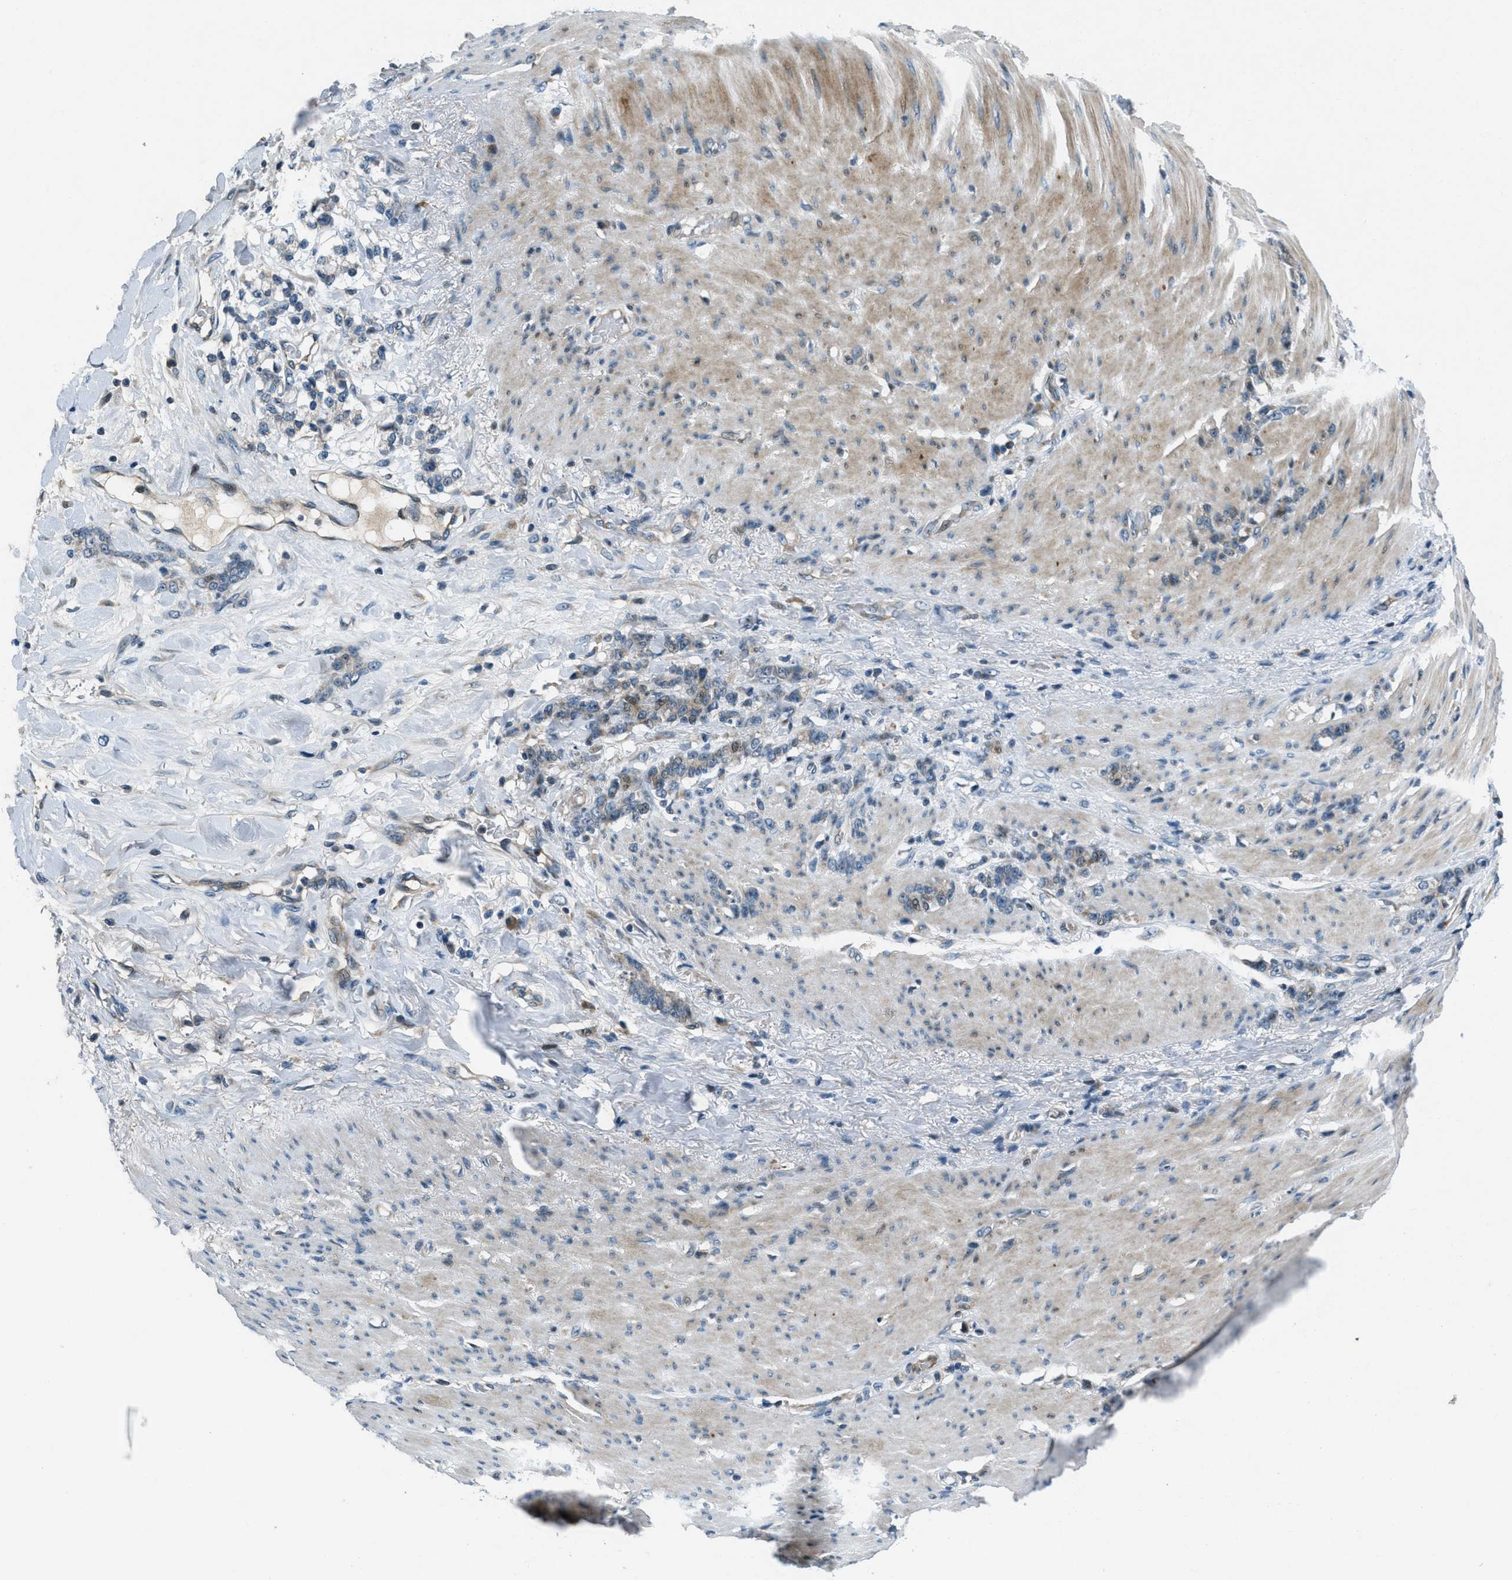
{"staining": {"intensity": "moderate", "quantity": "<25%", "location": "cytoplasmic/membranous"}, "tissue": "stomach cancer", "cell_type": "Tumor cells", "image_type": "cancer", "snomed": [{"axis": "morphology", "description": "Adenocarcinoma, NOS"}, {"axis": "topography", "description": "Stomach, lower"}], "caption": "The micrograph shows a brown stain indicating the presence of a protein in the cytoplasmic/membranous of tumor cells in stomach adenocarcinoma. (Stains: DAB (3,3'-diaminobenzidine) in brown, nuclei in blue, Microscopy: brightfield microscopy at high magnification).", "gene": "CLEC2D", "patient": {"sex": "male", "age": 88}}